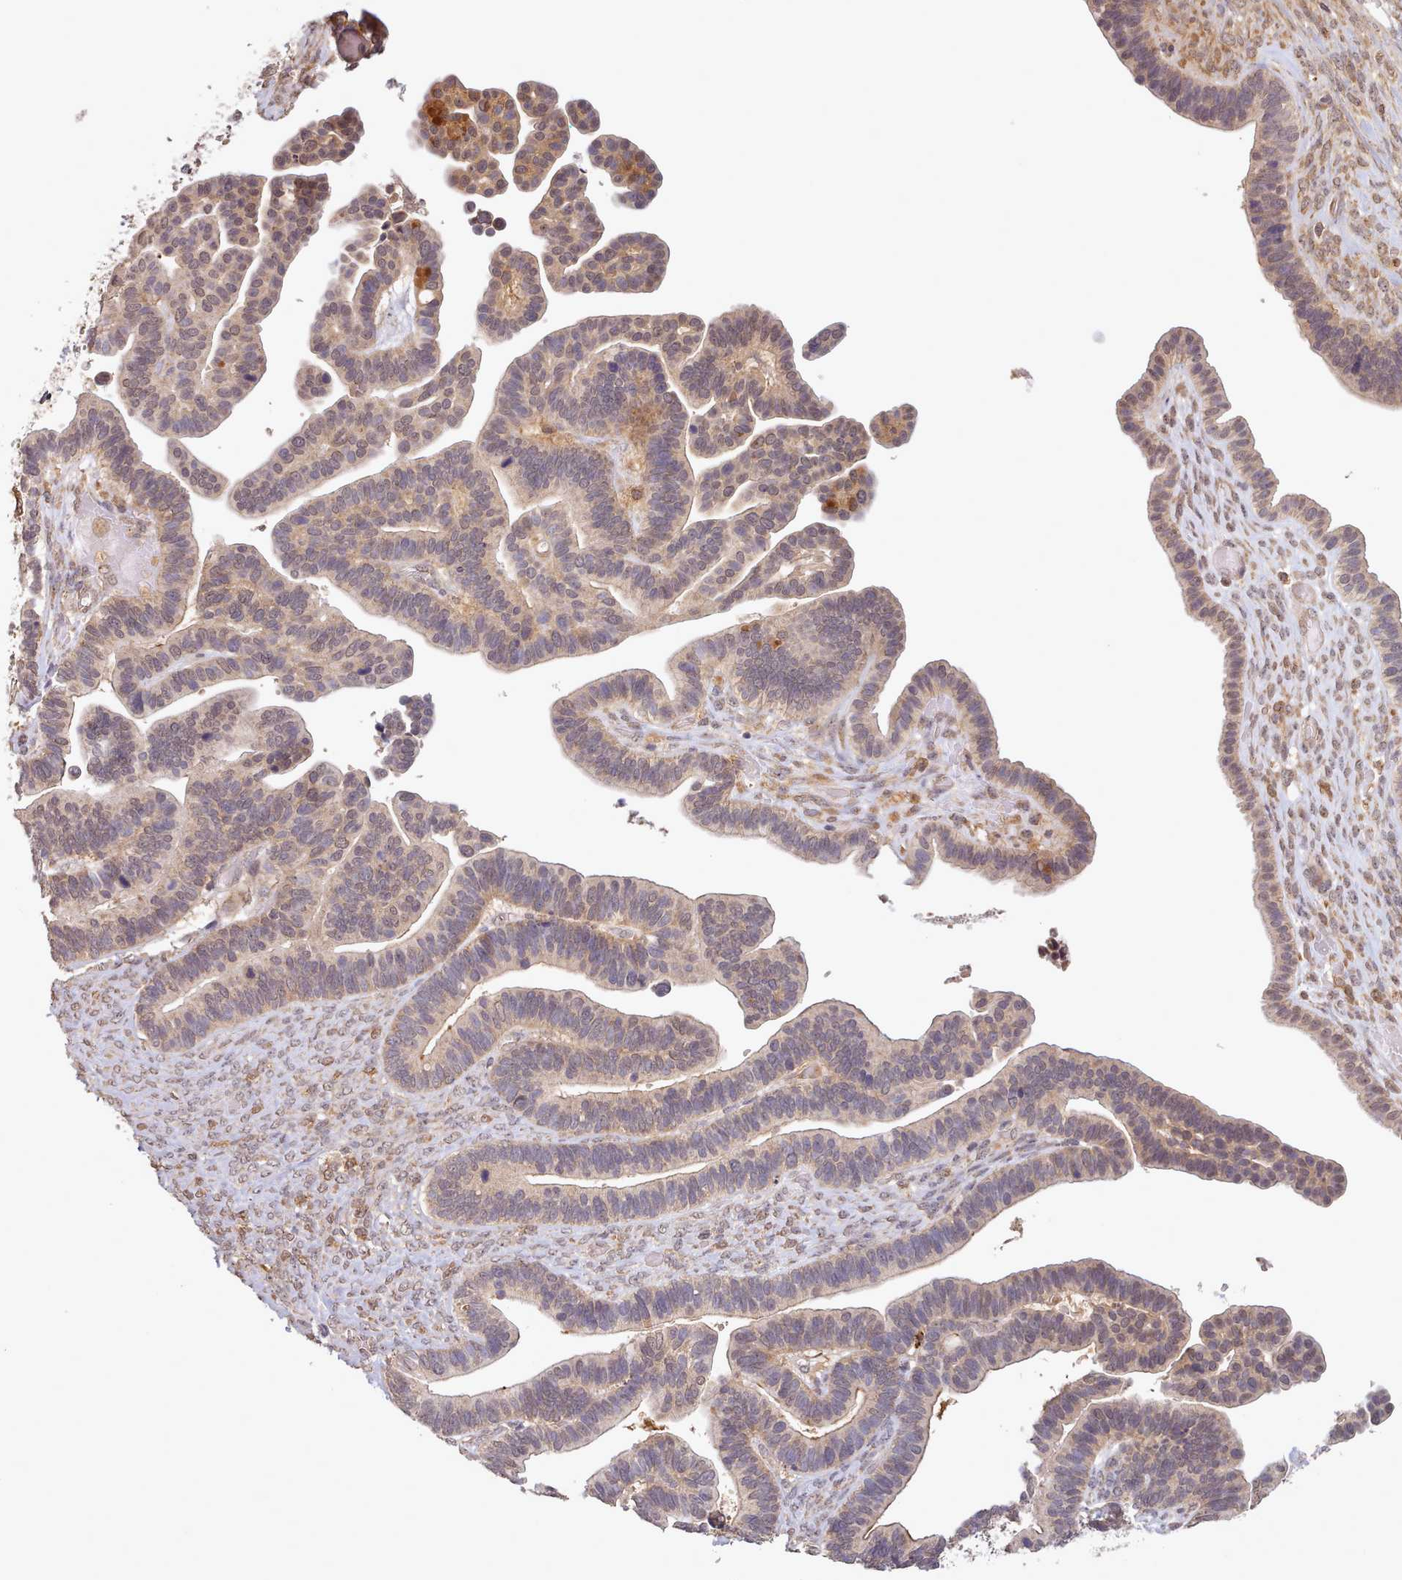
{"staining": {"intensity": "weak", "quantity": ">75%", "location": "cytoplasmic/membranous,nuclear"}, "tissue": "ovarian cancer", "cell_type": "Tumor cells", "image_type": "cancer", "snomed": [{"axis": "morphology", "description": "Cystadenocarcinoma, serous, NOS"}, {"axis": "topography", "description": "Ovary"}], "caption": "This is a micrograph of IHC staining of ovarian cancer, which shows weak positivity in the cytoplasmic/membranous and nuclear of tumor cells.", "gene": "PIP4P1", "patient": {"sex": "female", "age": 56}}